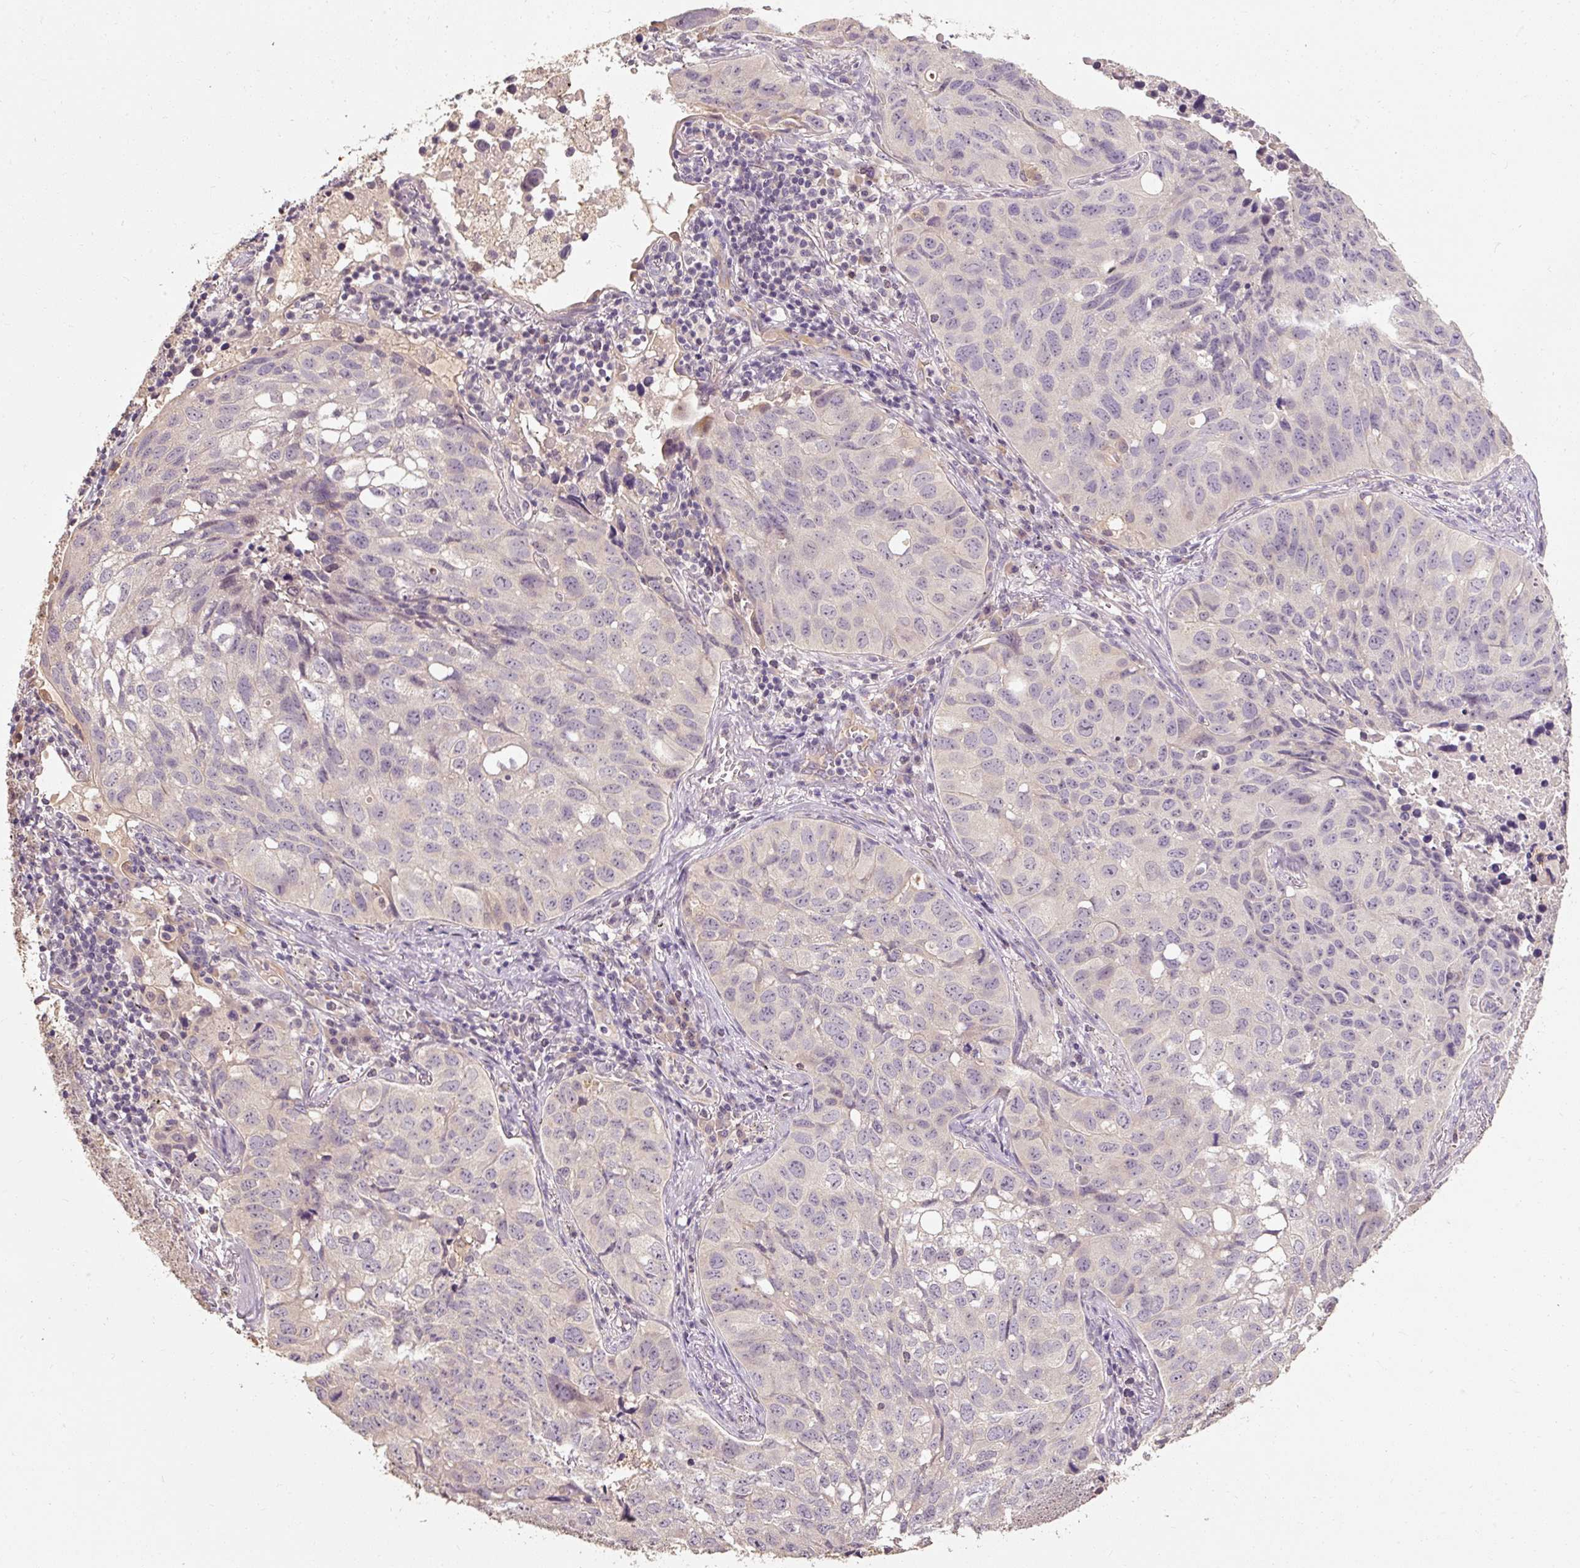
{"staining": {"intensity": "negative", "quantity": "none", "location": "none"}, "tissue": "lung cancer", "cell_type": "Tumor cells", "image_type": "cancer", "snomed": [{"axis": "morphology", "description": "Squamous cell carcinoma, NOS"}, {"axis": "topography", "description": "Lung"}], "caption": "Immunohistochemistry of lung cancer exhibits no staining in tumor cells.", "gene": "CFAP65", "patient": {"sex": "male", "age": 60}}